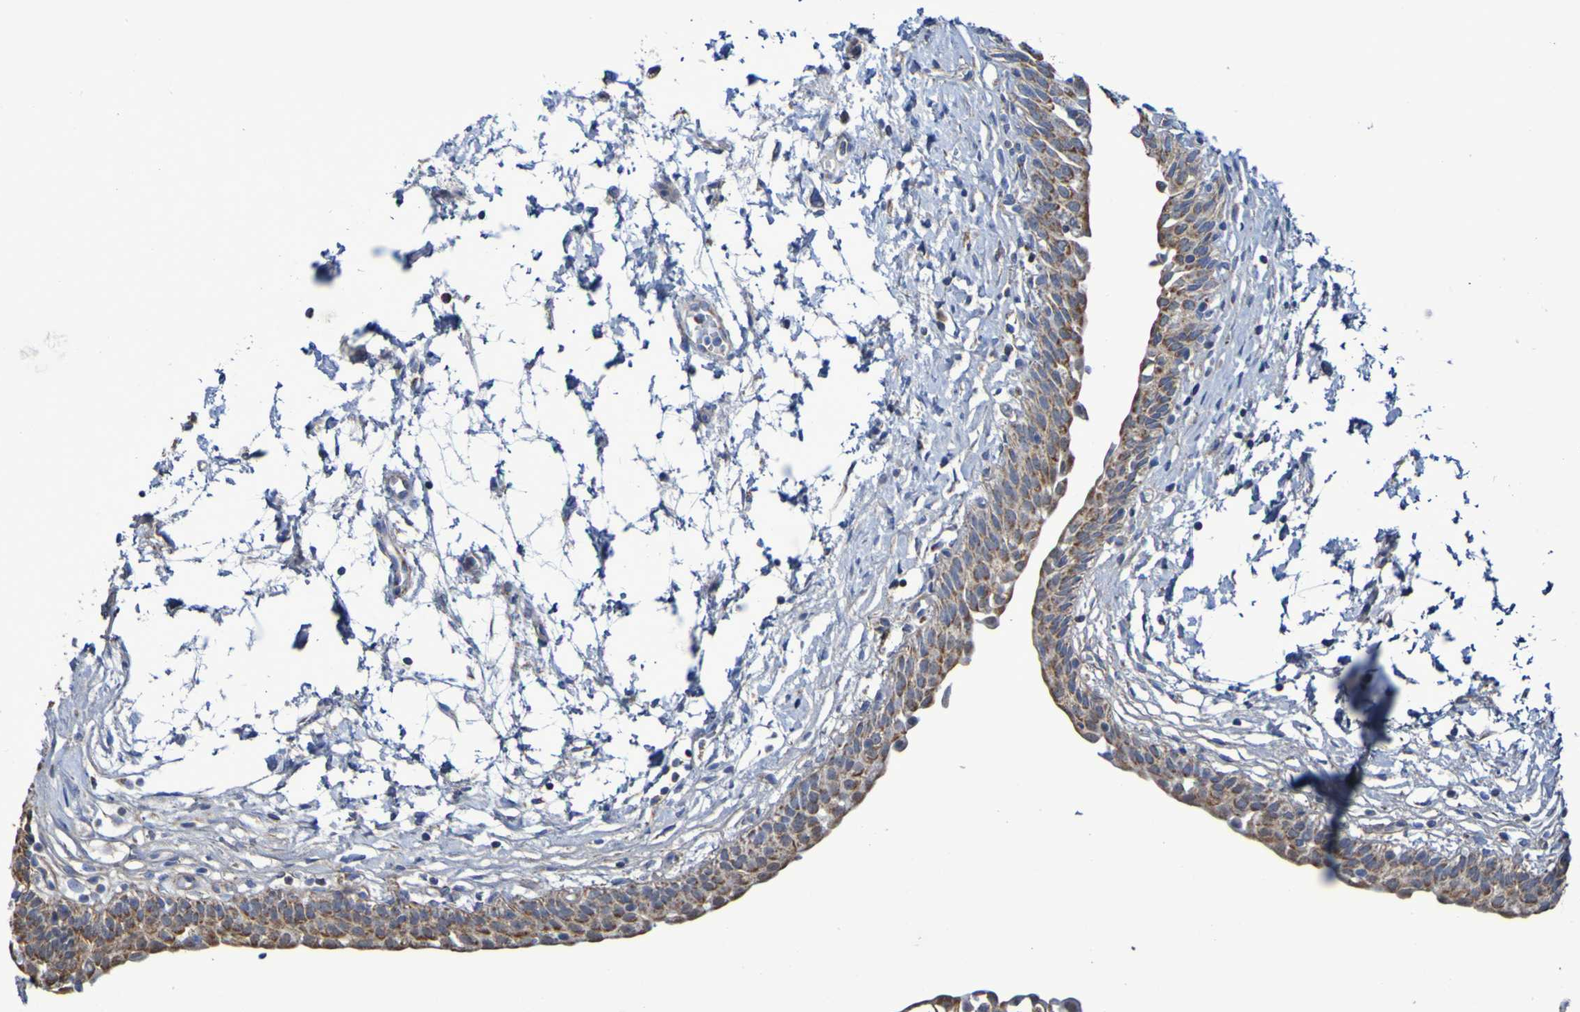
{"staining": {"intensity": "moderate", "quantity": "25%-75%", "location": "cytoplasmic/membranous,nuclear"}, "tissue": "urinary bladder", "cell_type": "Urothelial cells", "image_type": "normal", "snomed": [{"axis": "morphology", "description": "Normal tissue, NOS"}, {"axis": "topography", "description": "Urinary bladder"}], "caption": "Protein expression analysis of normal urinary bladder demonstrates moderate cytoplasmic/membranous,nuclear expression in about 25%-75% of urothelial cells.", "gene": "CNTN2", "patient": {"sex": "male", "age": 55}}